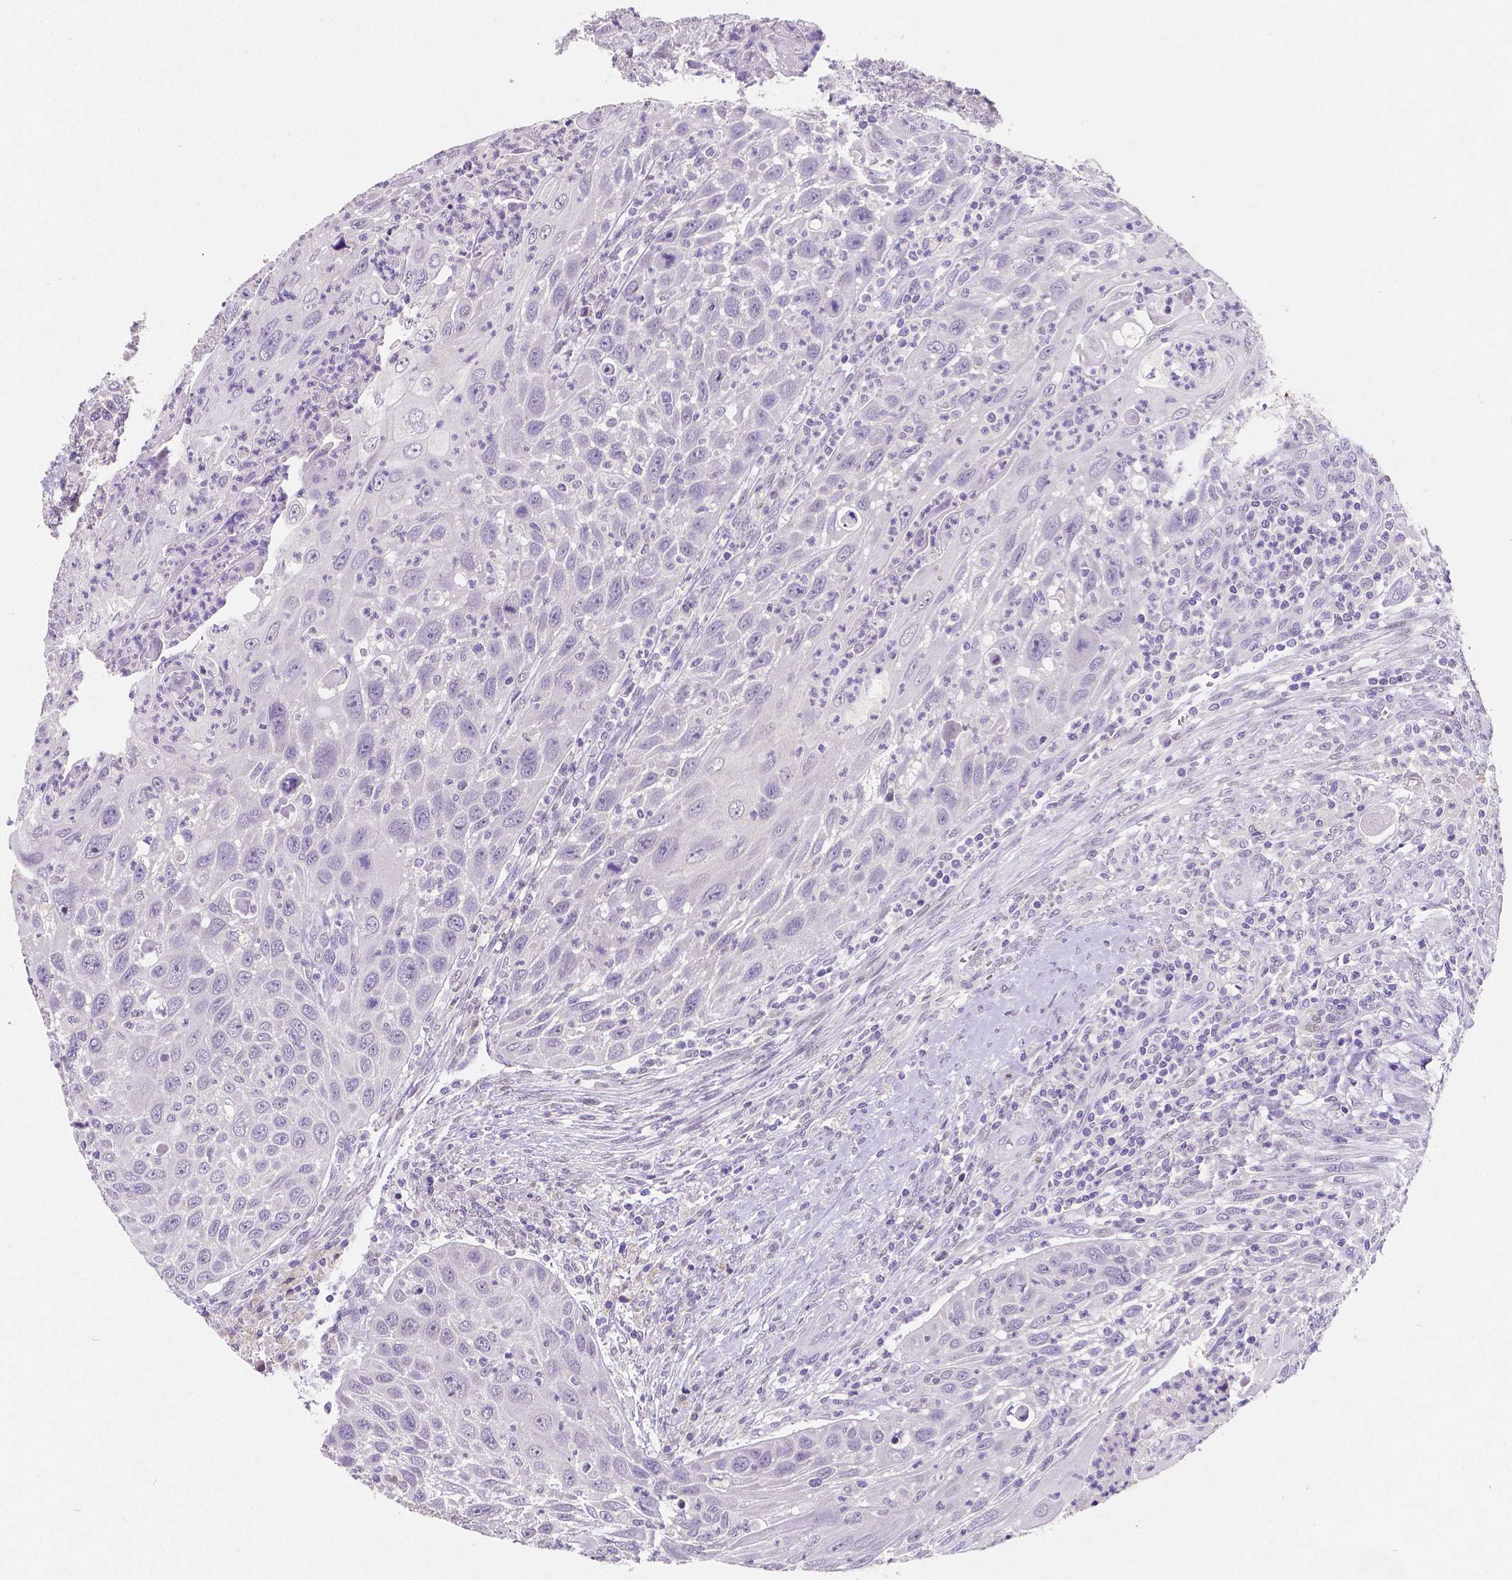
{"staining": {"intensity": "negative", "quantity": "none", "location": "none"}, "tissue": "head and neck cancer", "cell_type": "Tumor cells", "image_type": "cancer", "snomed": [{"axis": "morphology", "description": "Squamous cell carcinoma, NOS"}, {"axis": "topography", "description": "Head-Neck"}], "caption": "This is an IHC photomicrograph of human squamous cell carcinoma (head and neck). There is no staining in tumor cells.", "gene": "SATB2", "patient": {"sex": "male", "age": 69}}